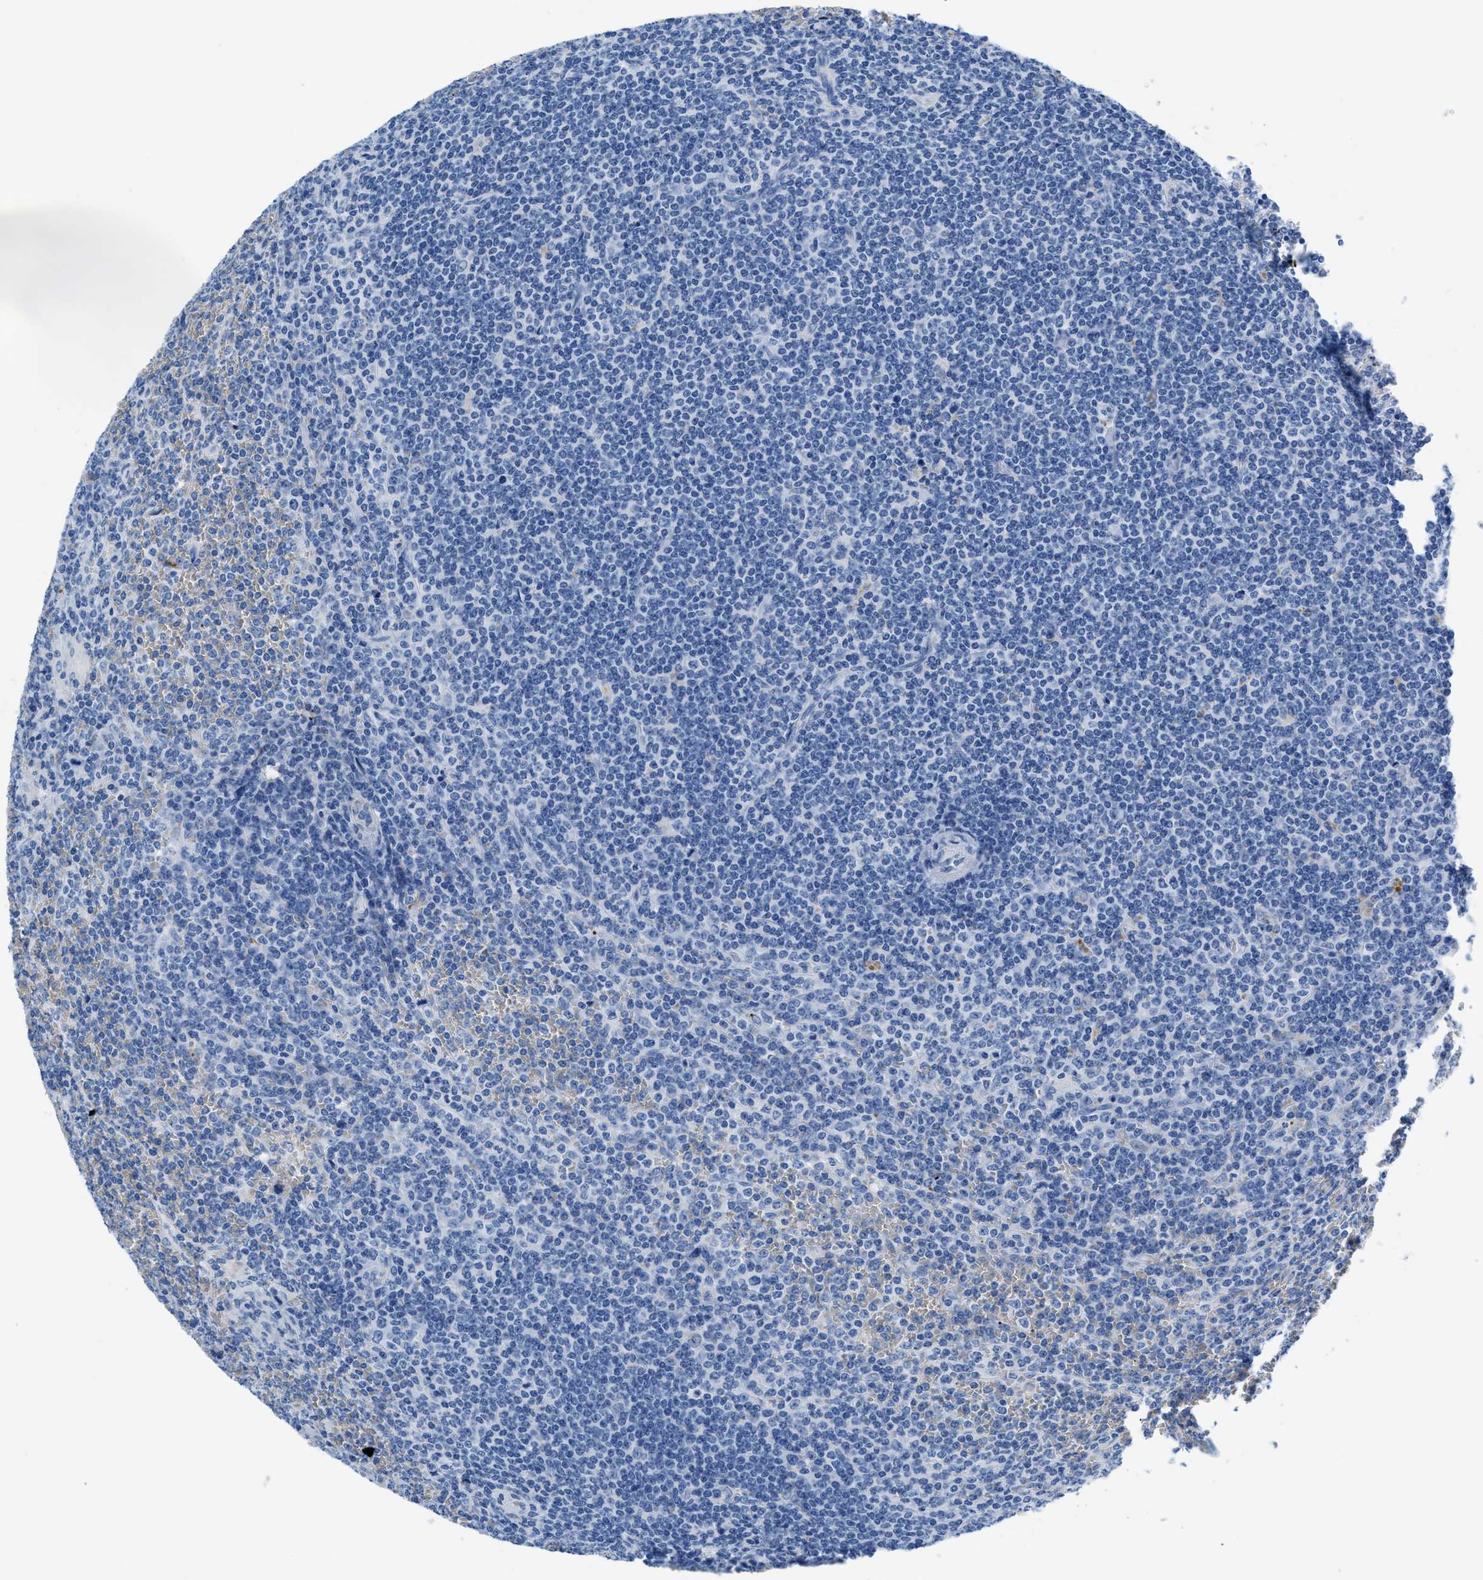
{"staining": {"intensity": "negative", "quantity": "none", "location": "none"}, "tissue": "lymphoma", "cell_type": "Tumor cells", "image_type": "cancer", "snomed": [{"axis": "morphology", "description": "Malignant lymphoma, non-Hodgkin's type, Low grade"}, {"axis": "topography", "description": "Spleen"}], "caption": "Human low-grade malignant lymphoma, non-Hodgkin's type stained for a protein using IHC exhibits no expression in tumor cells.", "gene": "SLFN13", "patient": {"sex": "female", "age": 19}}